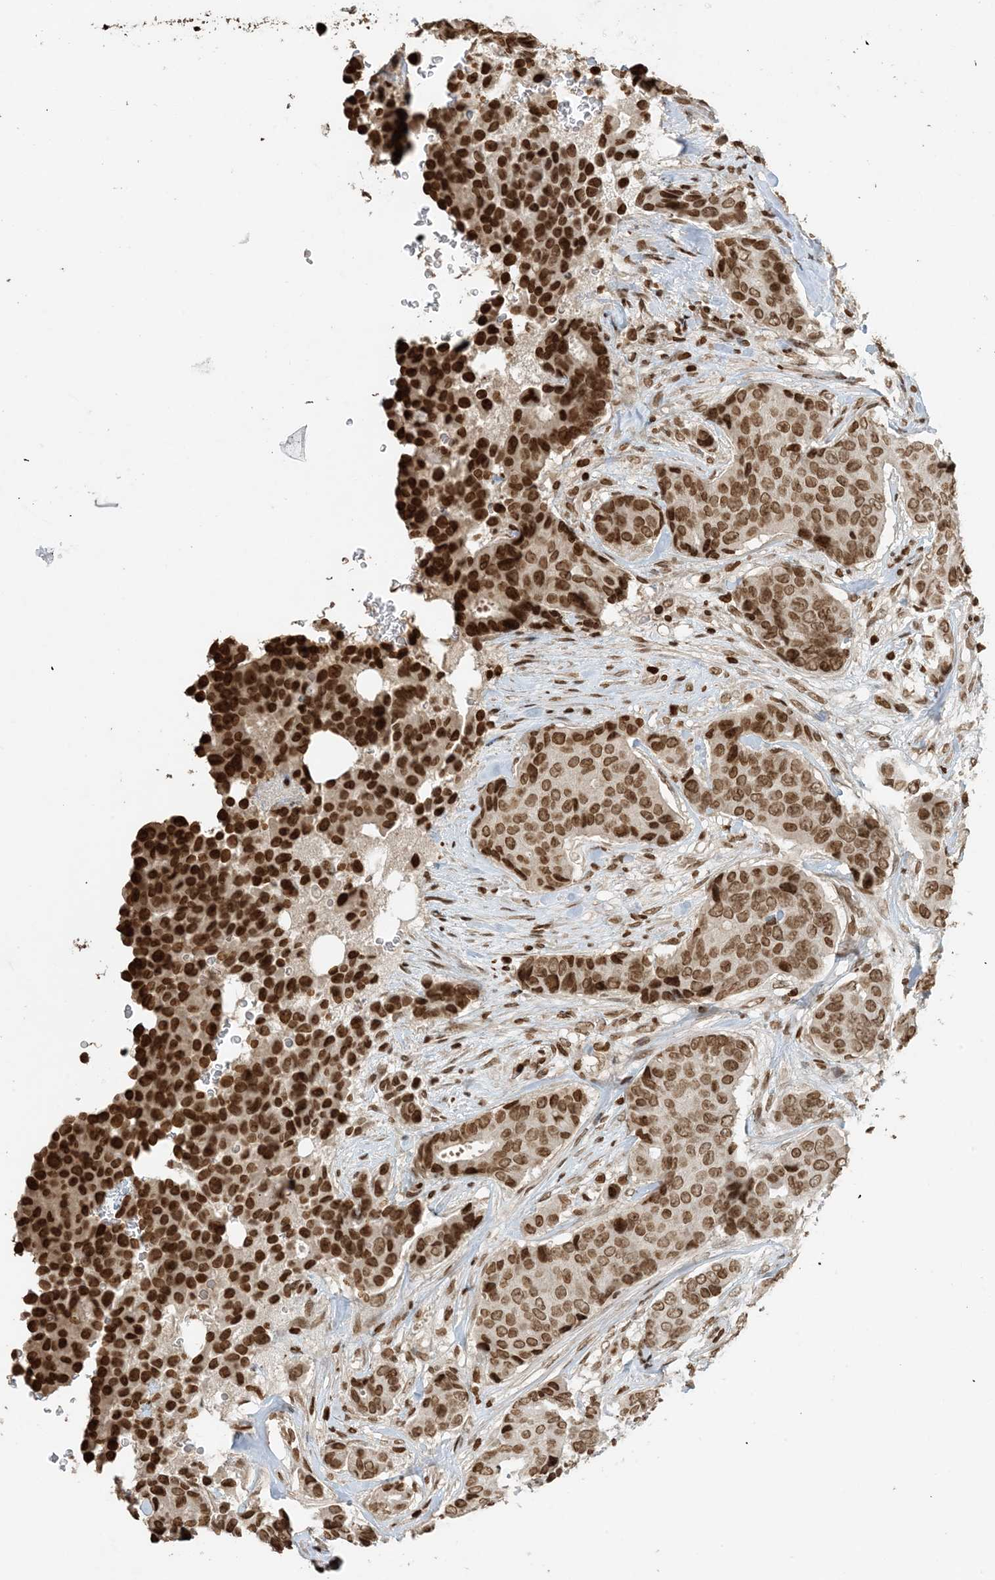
{"staining": {"intensity": "strong", "quantity": ">75%", "location": "nuclear"}, "tissue": "breast cancer", "cell_type": "Tumor cells", "image_type": "cancer", "snomed": [{"axis": "morphology", "description": "Duct carcinoma"}, {"axis": "topography", "description": "Breast"}], "caption": "Approximately >75% of tumor cells in human intraductal carcinoma (breast) exhibit strong nuclear protein positivity as visualized by brown immunohistochemical staining.", "gene": "H3-3B", "patient": {"sex": "female", "age": 75}}